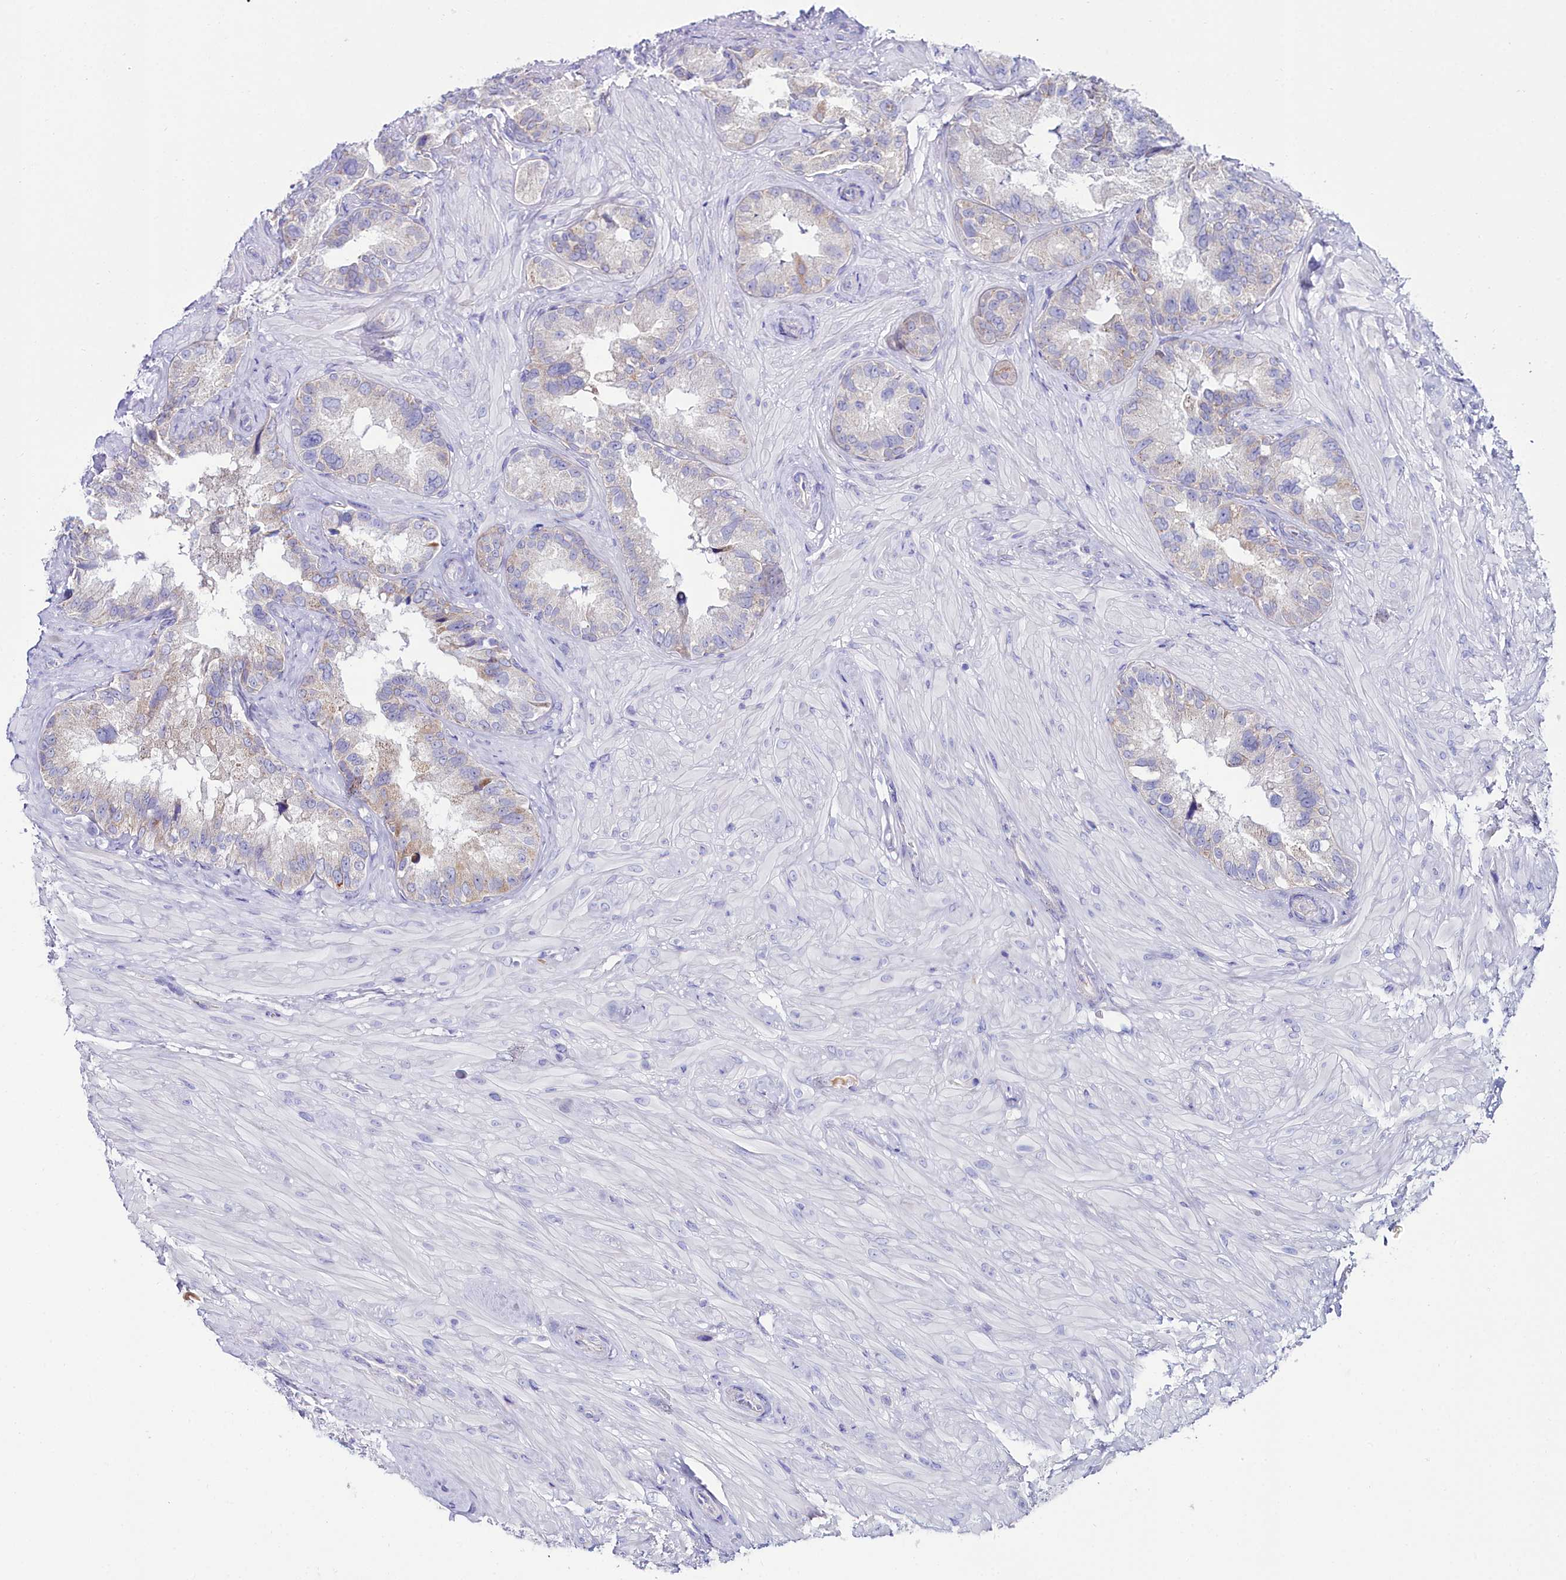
{"staining": {"intensity": "moderate", "quantity": "<25%", "location": "cytoplasmic/membranous"}, "tissue": "seminal vesicle", "cell_type": "Glandular cells", "image_type": "normal", "snomed": [{"axis": "morphology", "description": "Normal tissue, NOS"}, {"axis": "topography", "description": "Seminal veicle"}, {"axis": "topography", "description": "Peripheral nerve tissue"}], "caption": "Immunohistochemistry (IHC) photomicrograph of benign seminal vesicle: seminal vesicle stained using immunohistochemistry (IHC) shows low levels of moderate protein expression localized specifically in the cytoplasmic/membranous of glandular cells, appearing as a cytoplasmic/membranous brown color.", "gene": "SLC49A3", "patient": {"sex": "male", "age": 67}}